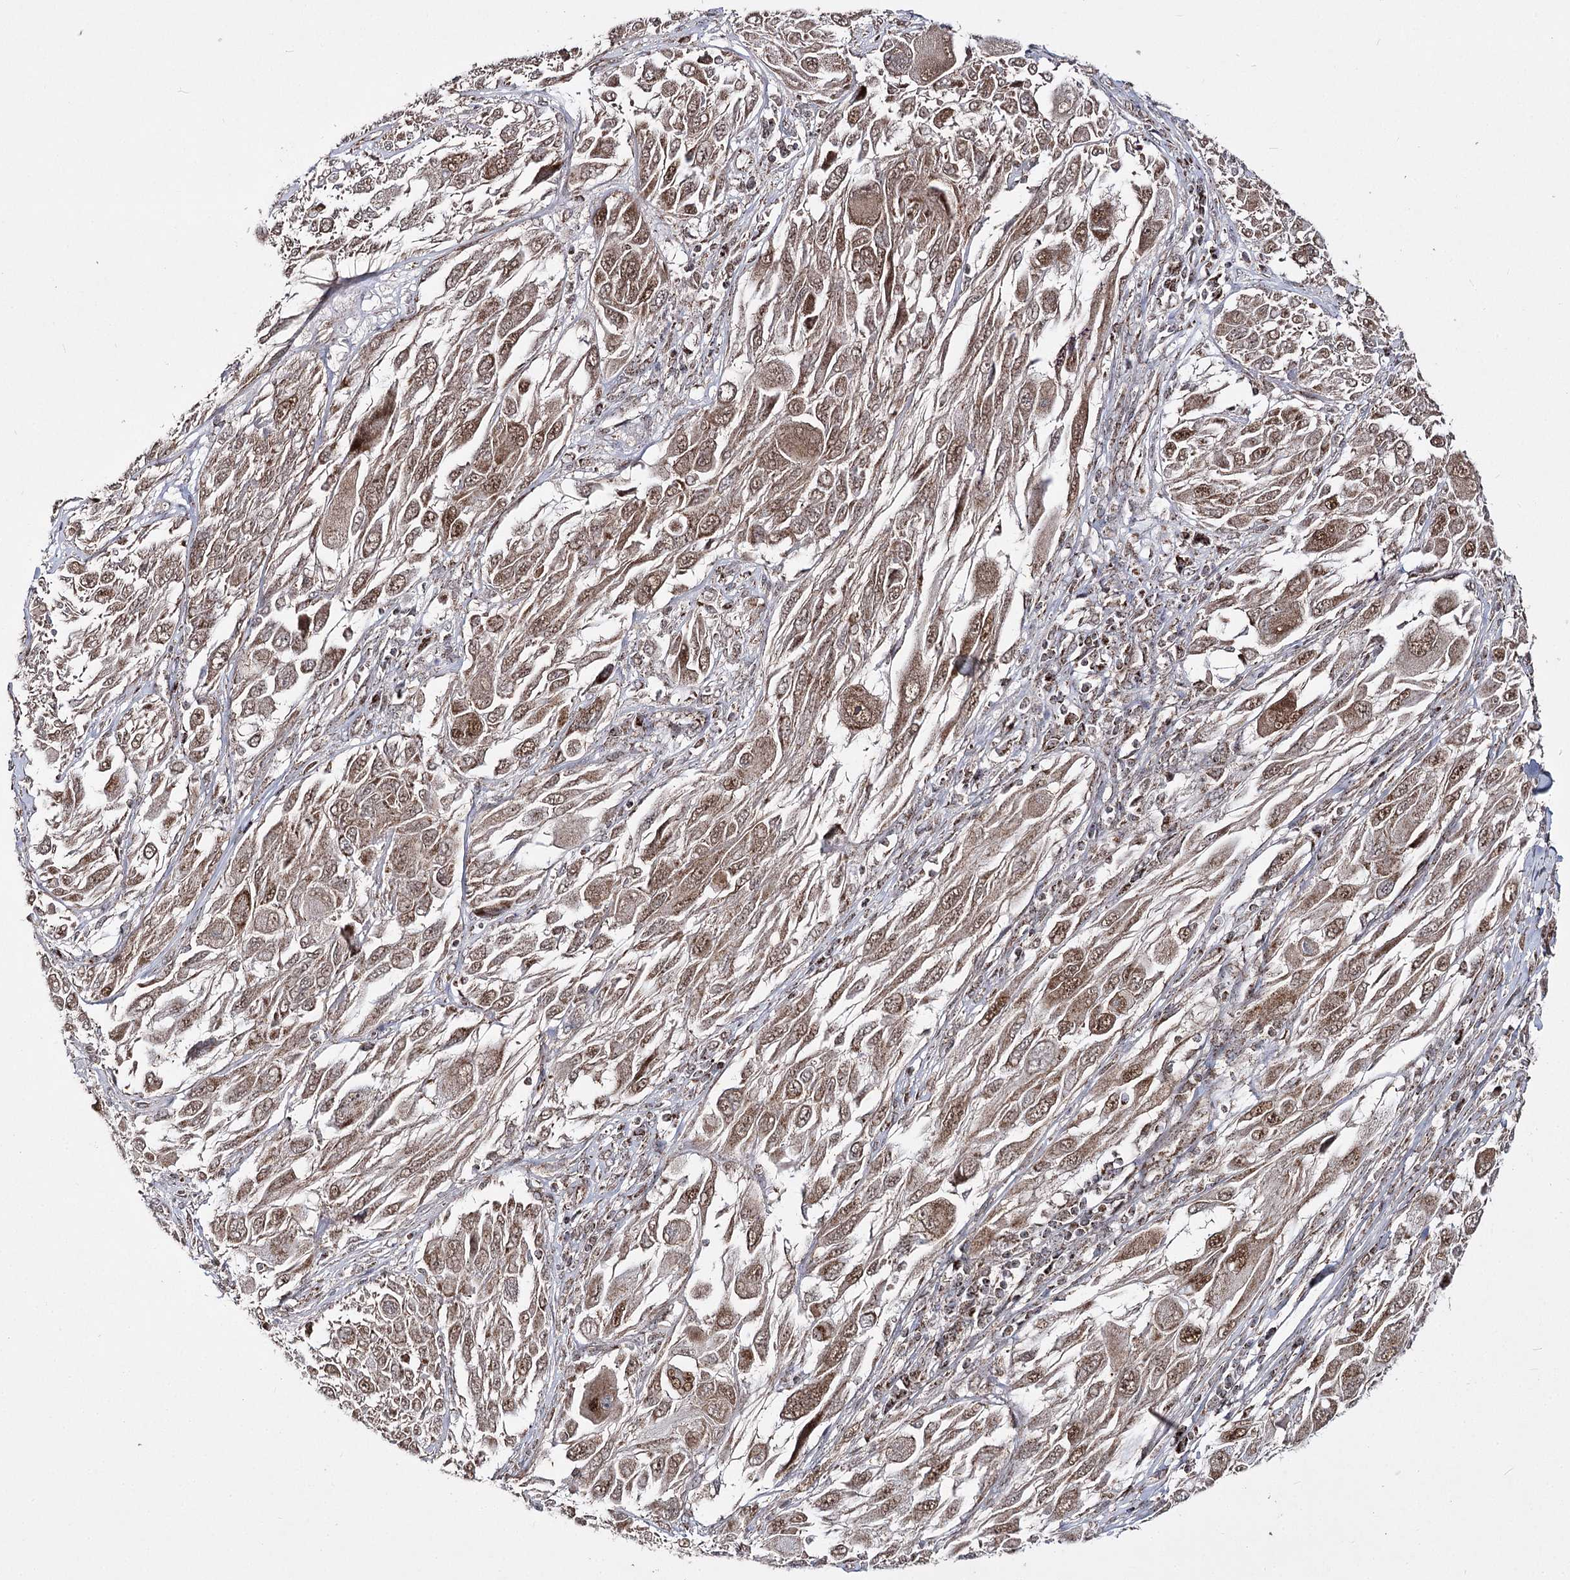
{"staining": {"intensity": "moderate", "quantity": ">75%", "location": "cytoplasmic/membranous,nuclear"}, "tissue": "melanoma", "cell_type": "Tumor cells", "image_type": "cancer", "snomed": [{"axis": "morphology", "description": "Malignant melanoma, NOS"}, {"axis": "topography", "description": "Skin"}], "caption": "Moderate cytoplasmic/membranous and nuclear expression for a protein is identified in approximately >75% of tumor cells of malignant melanoma using immunohistochemistry.", "gene": "SLC4A1AP", "patient": {"sex": "female", "age": 91}}